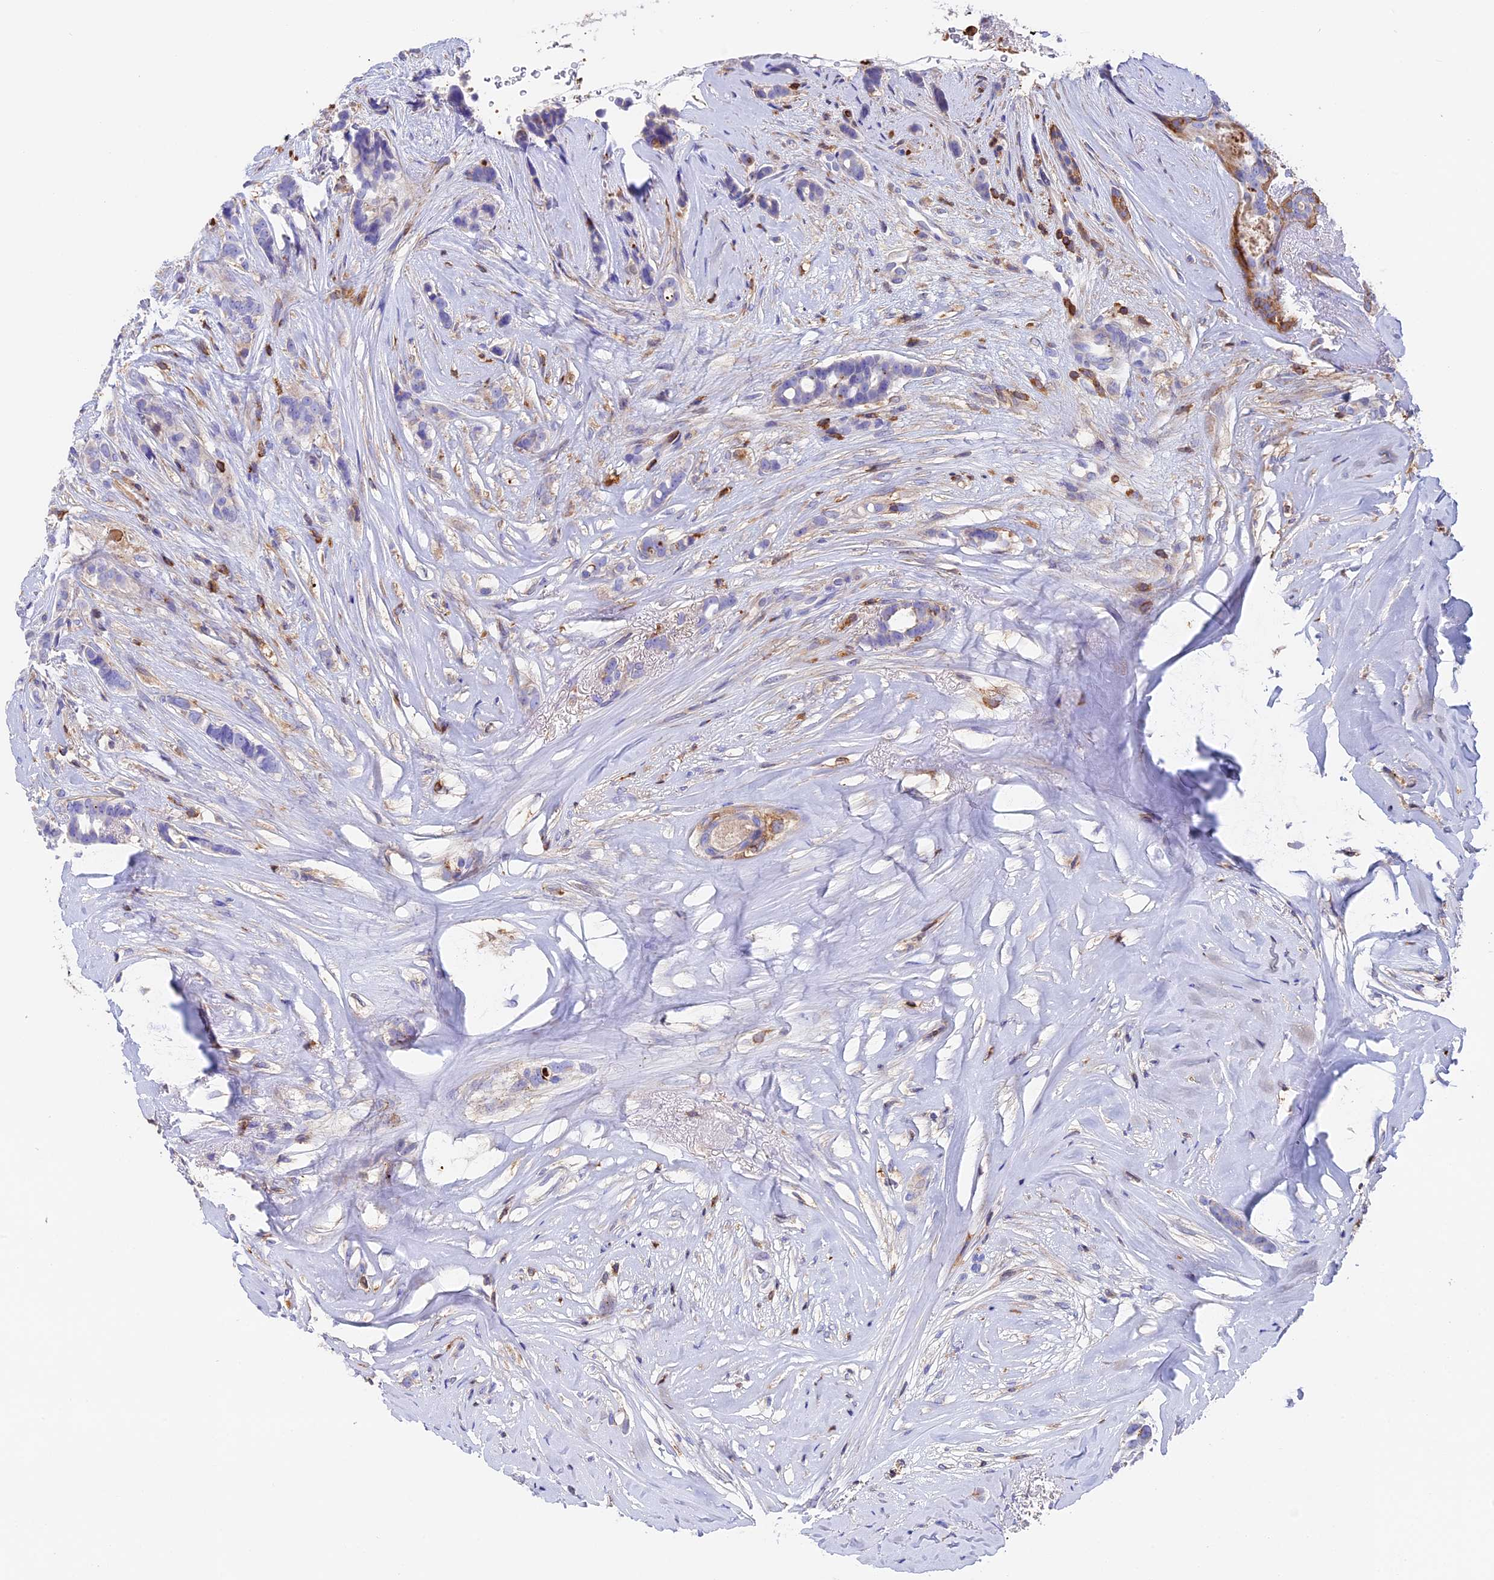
{"staining": {"intensity": "negative", "quantity": "none", "location": "none"}, "tissue": "breast cancer", "cell_type": "Tumor cells", "image_type": "cancer", "snomed": [{"axis": "morphology", "description": "Lobular carcinoma"}, {"axis": "topography", "description": "Breast"}], "caption": "This photomicrograph is of breast cancer (lobular carcinoma) stained with immunohistochemistry to label a protein in brown with the nuclei are counter-stained blue. There is no expression in tumor cells.", "gene": "ADAT1", "patient": {"sex": "female", "age": 51}}